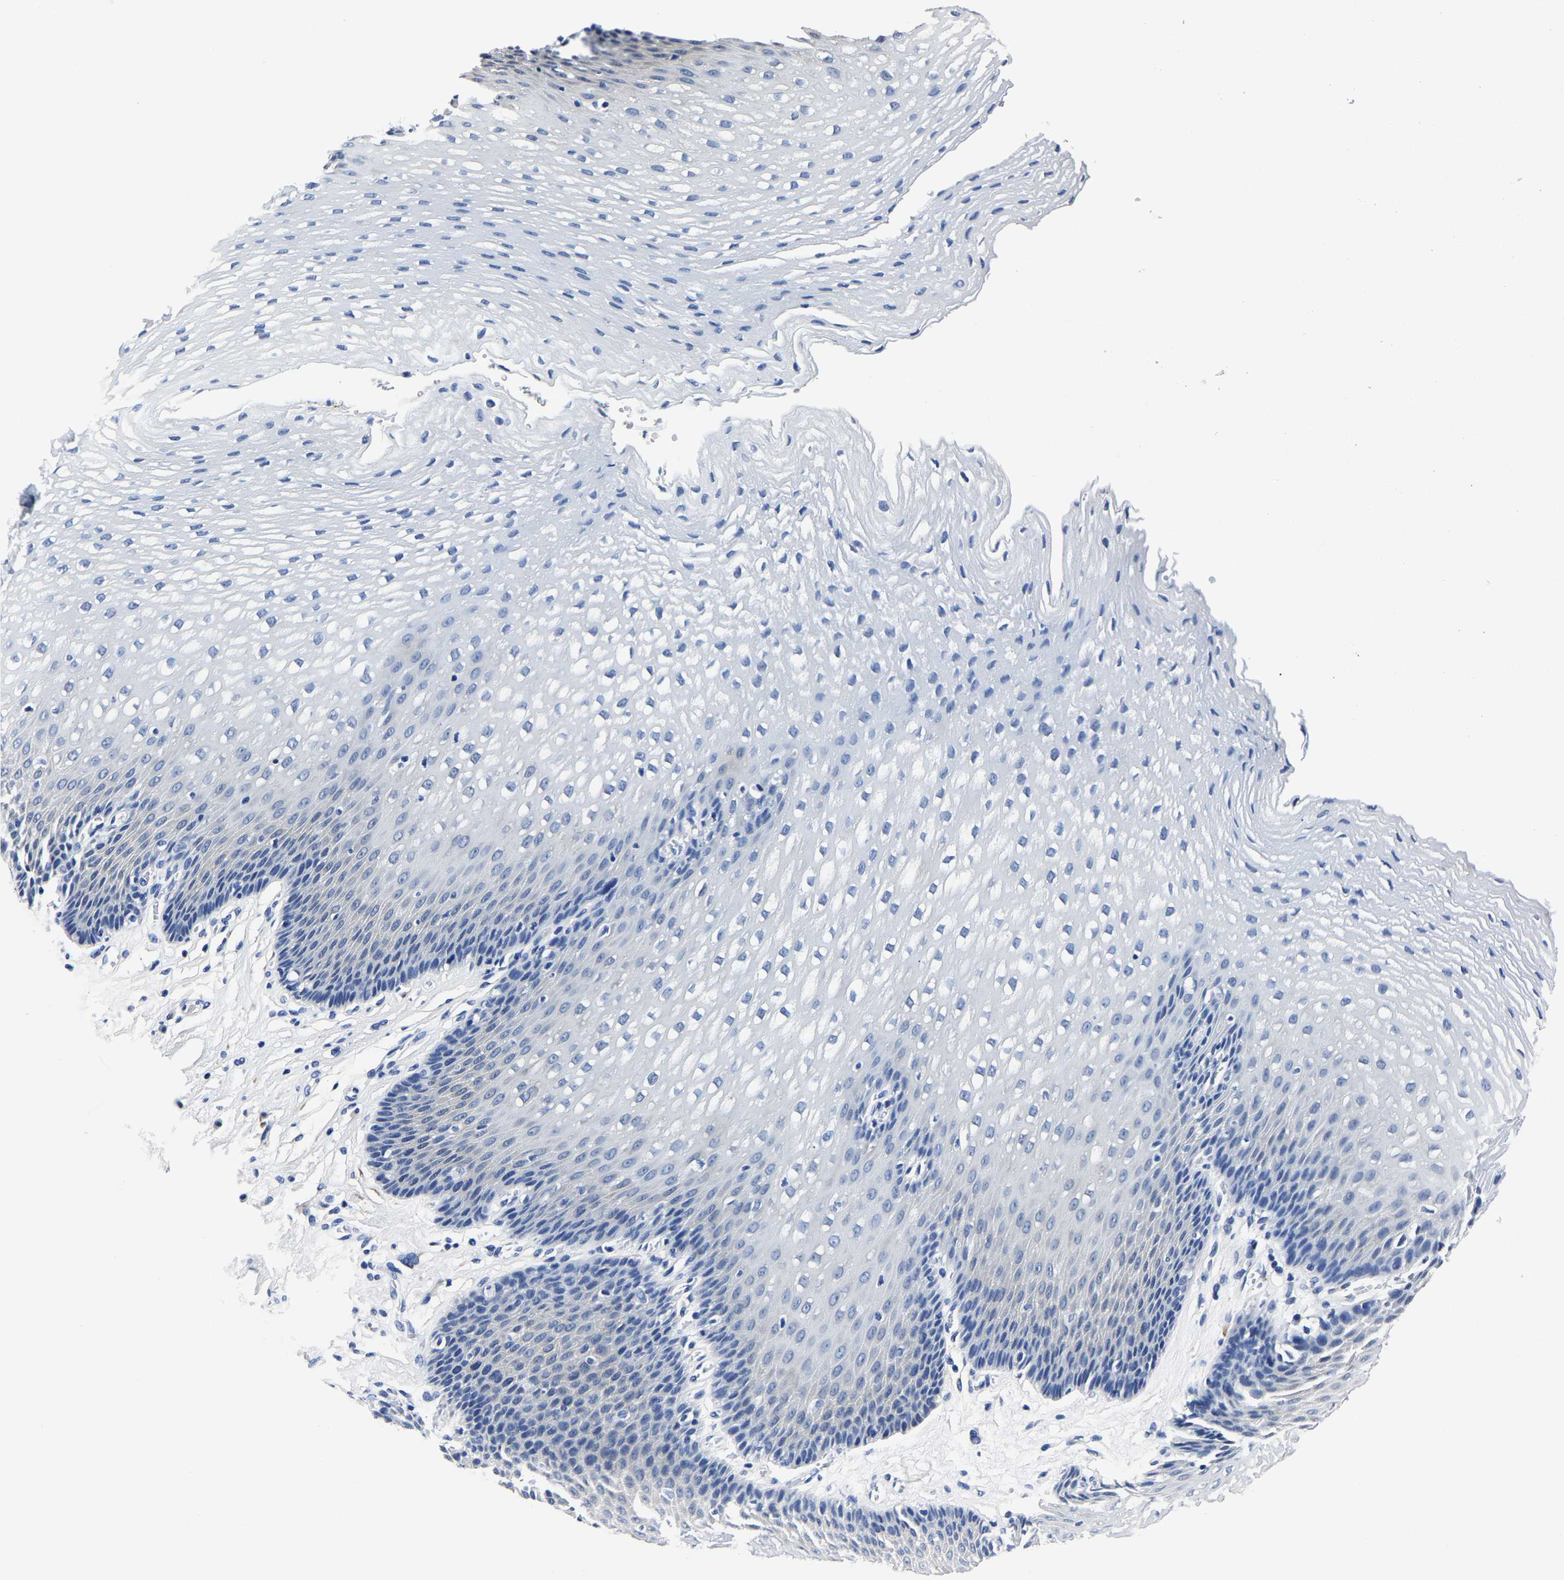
{"staining": {"intensity": "negative", "quantity": "none", "location": "none"}, "tissue": "esophagus", "cell_type": "Squamous epithelial cells", "image_type": "normal", "snomed": [{"axis": "morphology", "description": "Normal tissue, NOS"}, {"axis": "topography", "description": "Esophagus"}], "caption": "Squamous epithelial cells show no significant expression in normal esophagus. (DAB (3,3'-diaminobenzidine) immunohistochemistry (IHC) with hematoxylin counter stain).", "gene": "PSPH", "patient": {"sex": "male", "age": 48}}